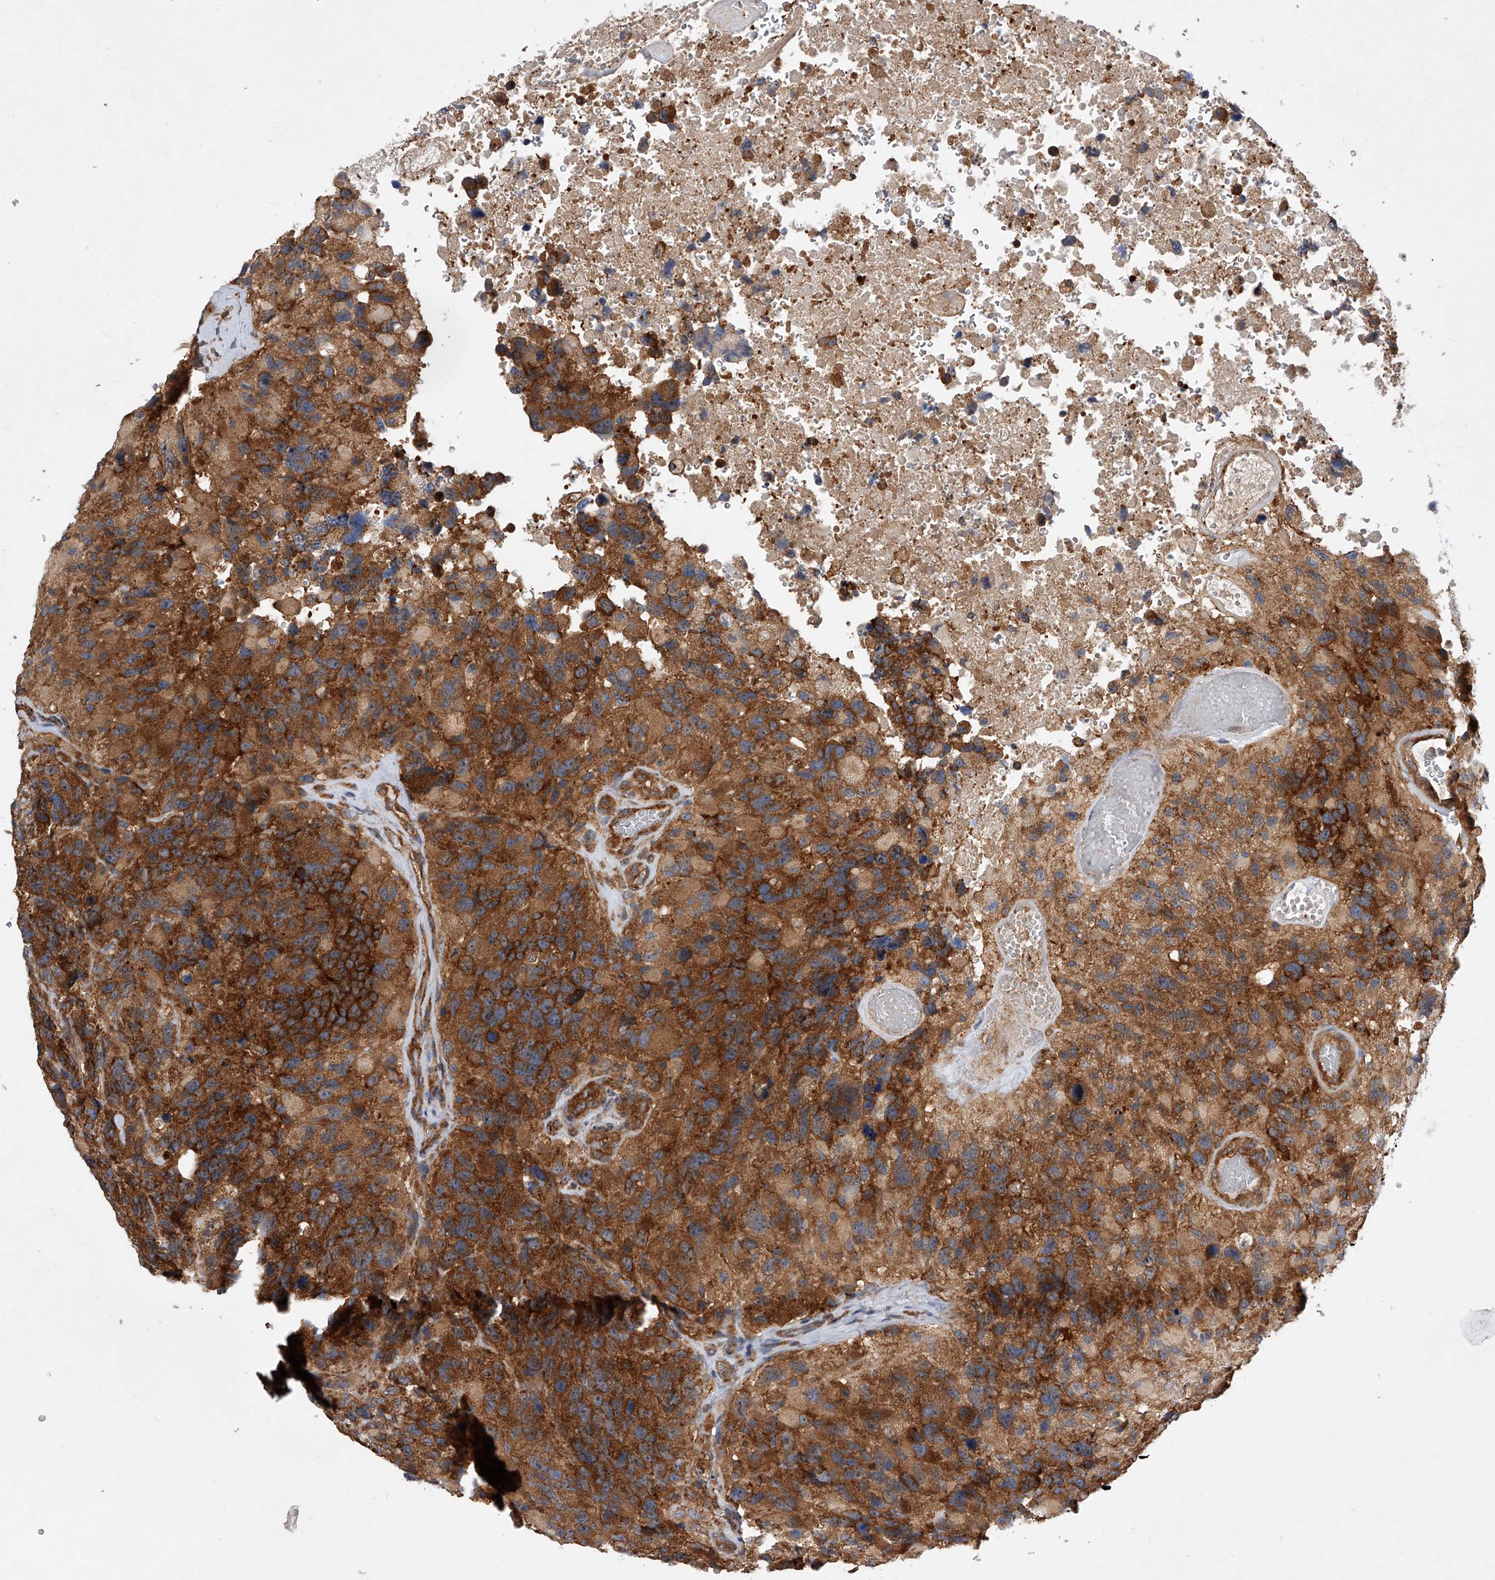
{"staining": {"intensity": "strong", "quantity": ">75%", "location": "cytoplasmic/membranous"}, "tissue": "glioma", "cell_type": "Tumor cells", "image_type": "cancer", "snomed": [{"axis": "morphology", "description": "Glioma, malignant, High grade"}, {"axis": "topography", "description": "Brain"}], "caption": "Brown immunohistochemical staining in malignant glioma (high-grade) exhibits strong cytoplasmic/membranous staining in about >75% of tumor cells.", "gene": "CFAP410", "patient": {"sex": "male", "age": 69}}